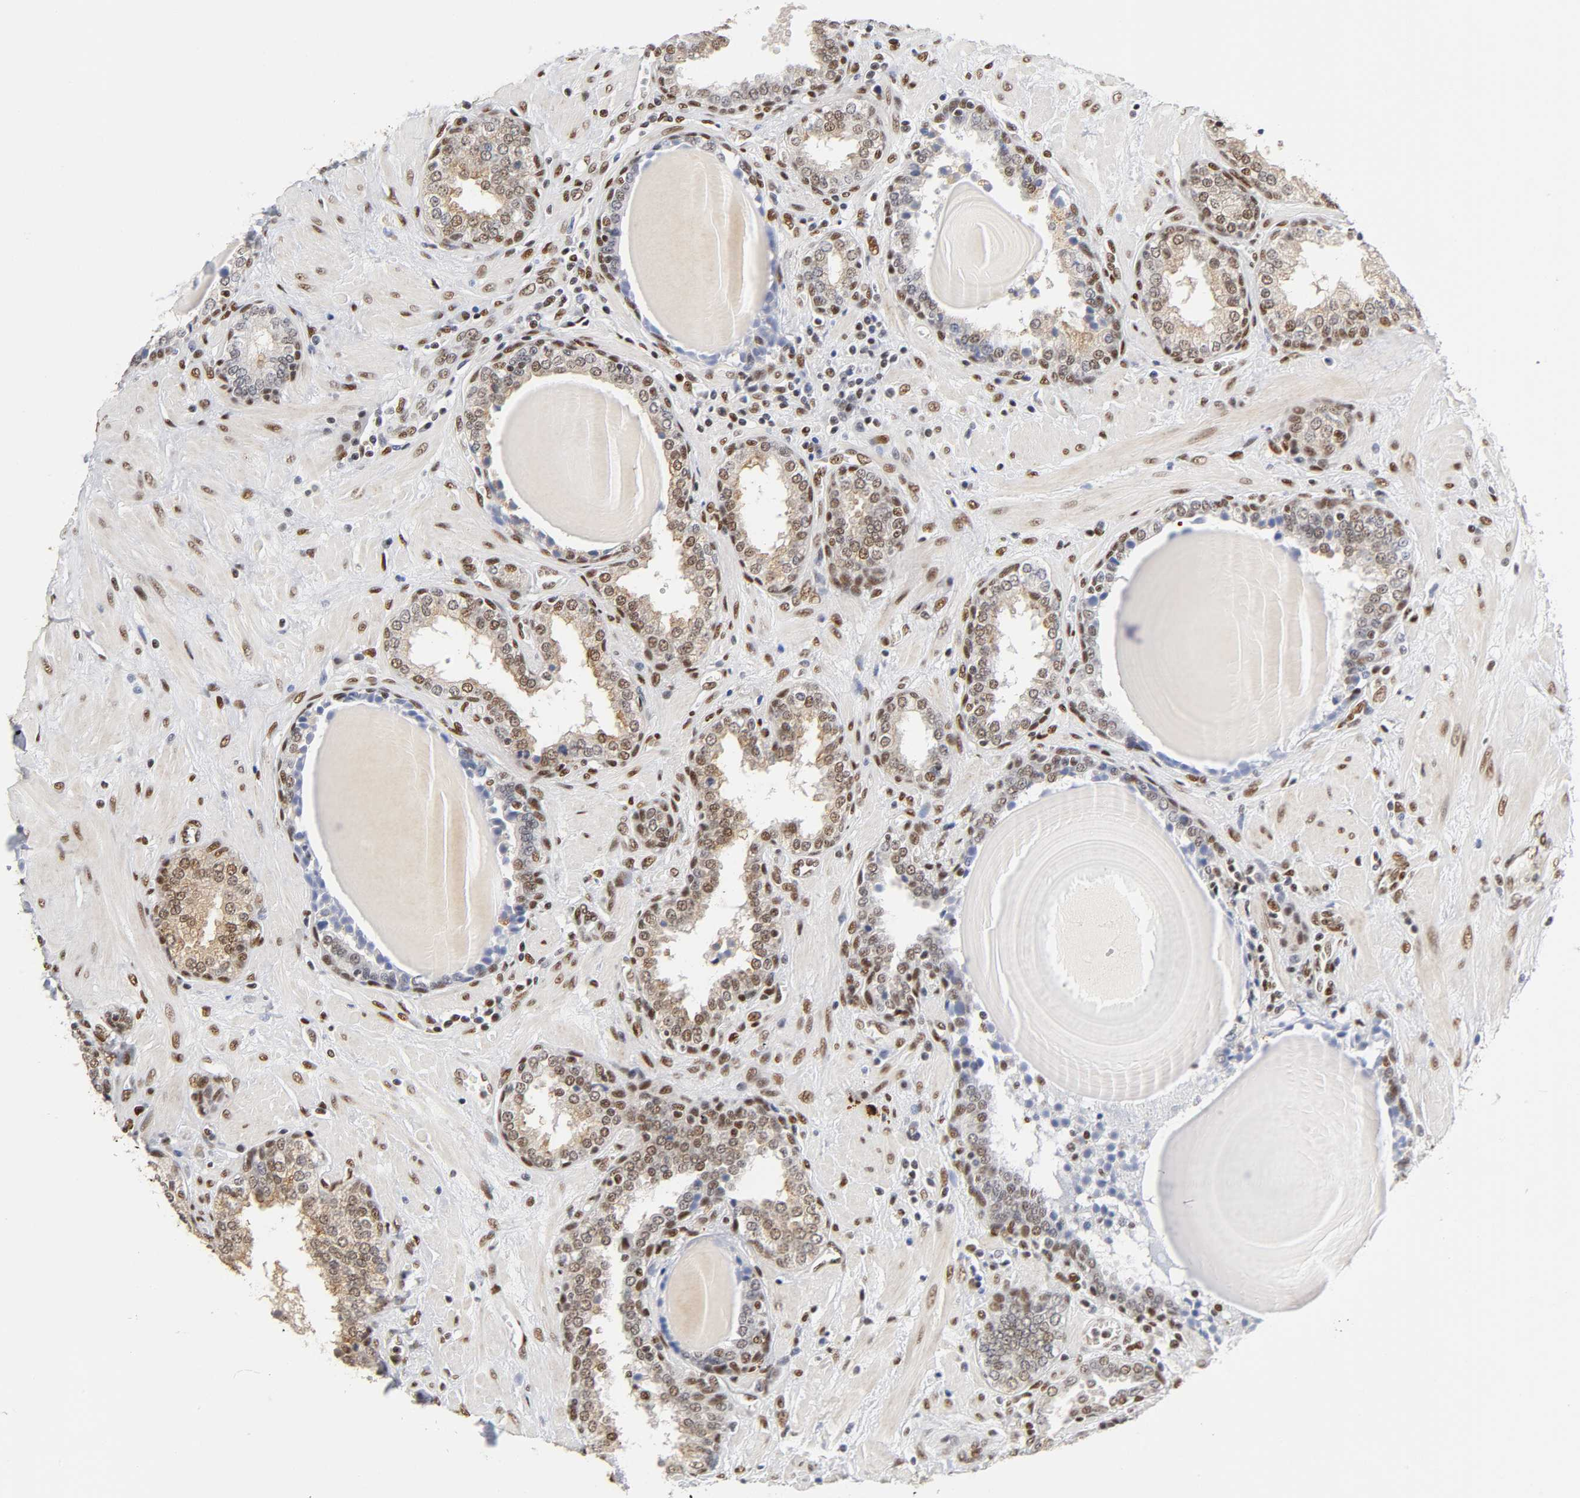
{"staining": {"intensity": "moderate", "quantity": "25%-75%", "location": "cytoplasmic/membranous,nuclear"}, "tissue": "prostate", "cell_type": "Glandular cells", "image_type": "normal", "snomed": [{"axis": "morphology", "description": "Normal tissue, NOS"}, {"axis": "topography", "description": "Prostate"}], "caption": "A high-resolution micrograph shows immunohistochemistry staining of normal prostate, which displays moderate cytoplasmic/membranous,nuclear expression in about 25%-75% of glandular cells. (brown staining indicates protein expression, while blue staining denotes nuclei).", "gene": "NR3C1", "patient": {"sex": "male", "age": 51}}